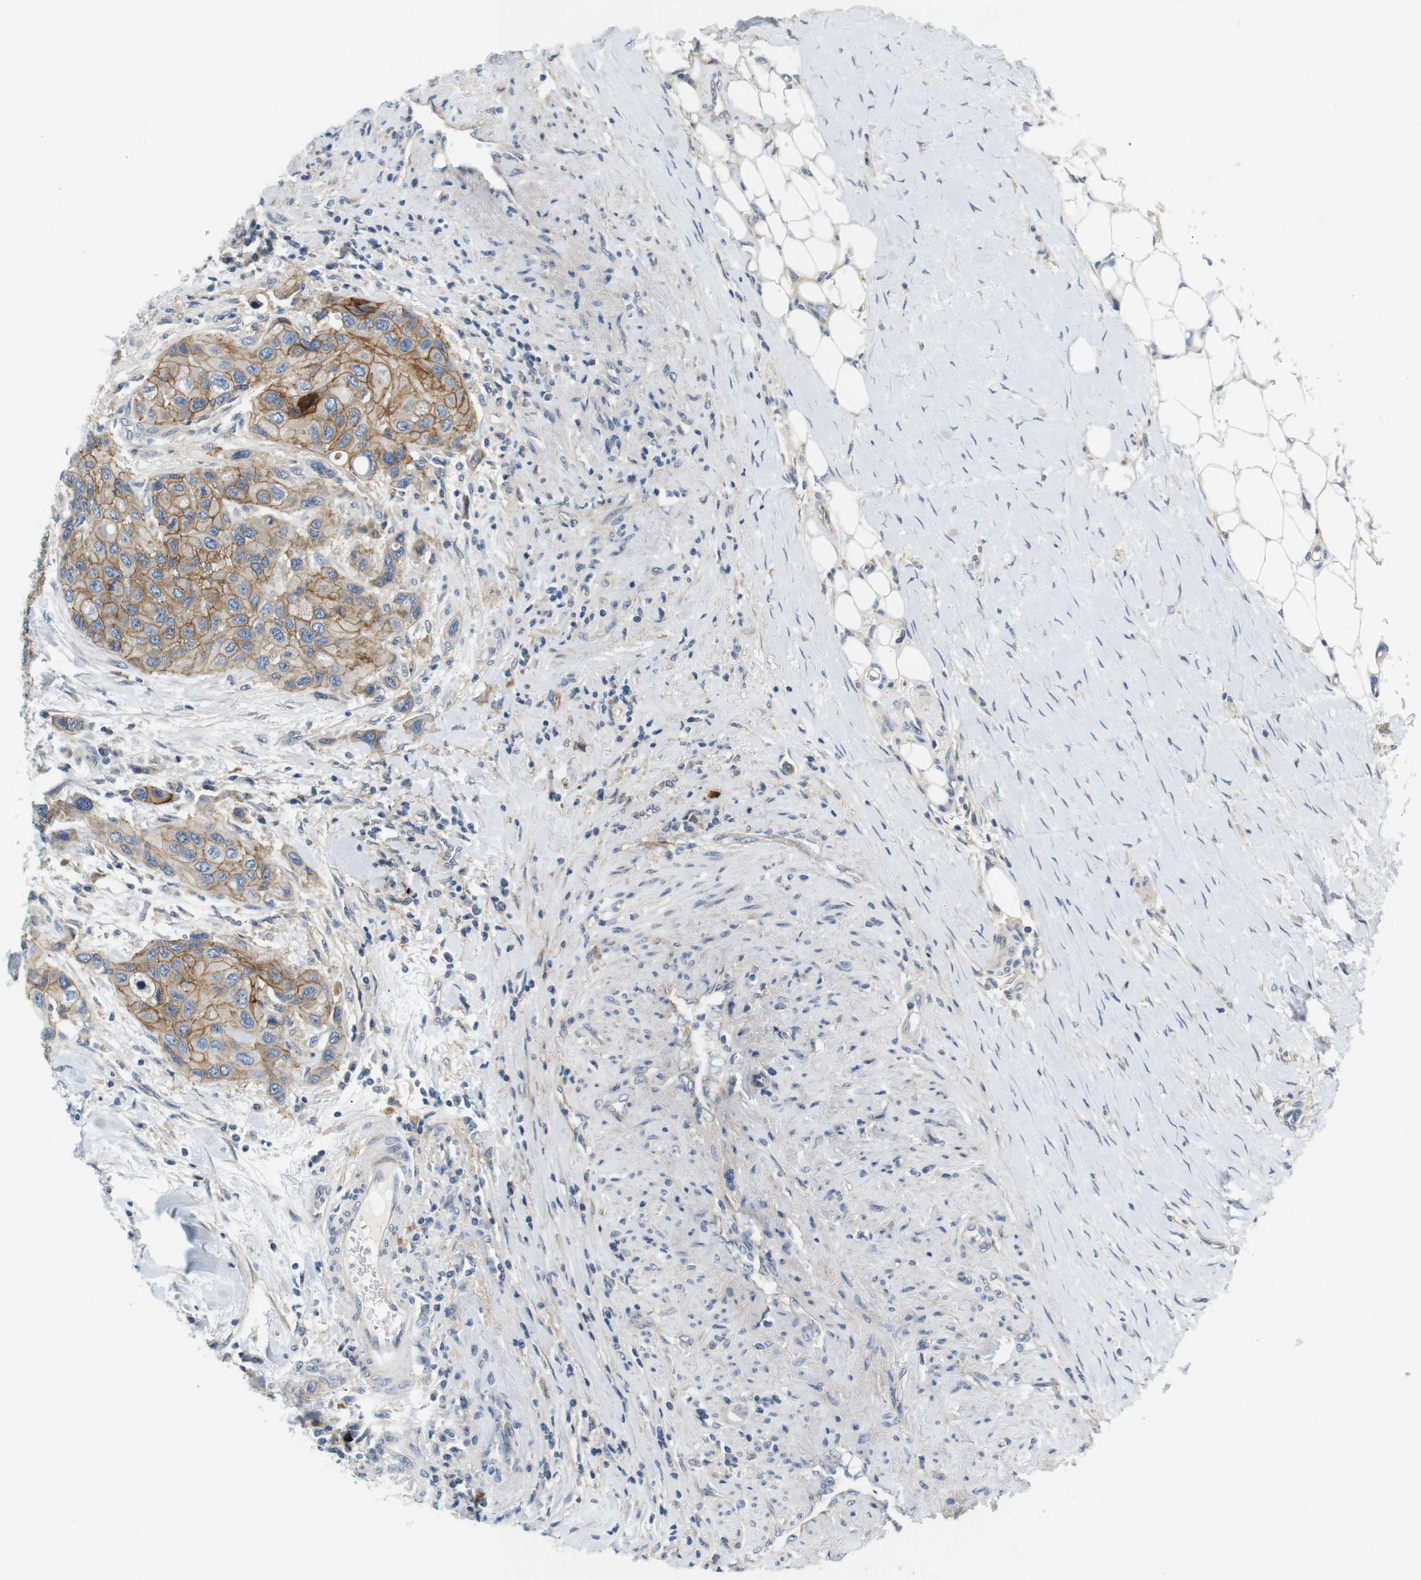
{"staining": {"intensity": "moderate", "quantity": ">75%", "location": "cytoplasmic/membranous"}, "tissue": "urothelial cancer", "cell_type": "Tumor cells", "image_type": "cancer", "snomed": [{"axis": "morphology", "description": "Urothelial carcinoma, High grade"}, {"axis": "topography", "description": "Urinary bladder"}], "caption": "The immunohistochemical stain labels moderate cytoplasmic/membranous positivity in tumor cells of urothelial cancer tissue. (IHC, brightfield microscopy, high magnification).", "gene": "SLC30A1", "patient": {"sex": "female", "age": 56}}